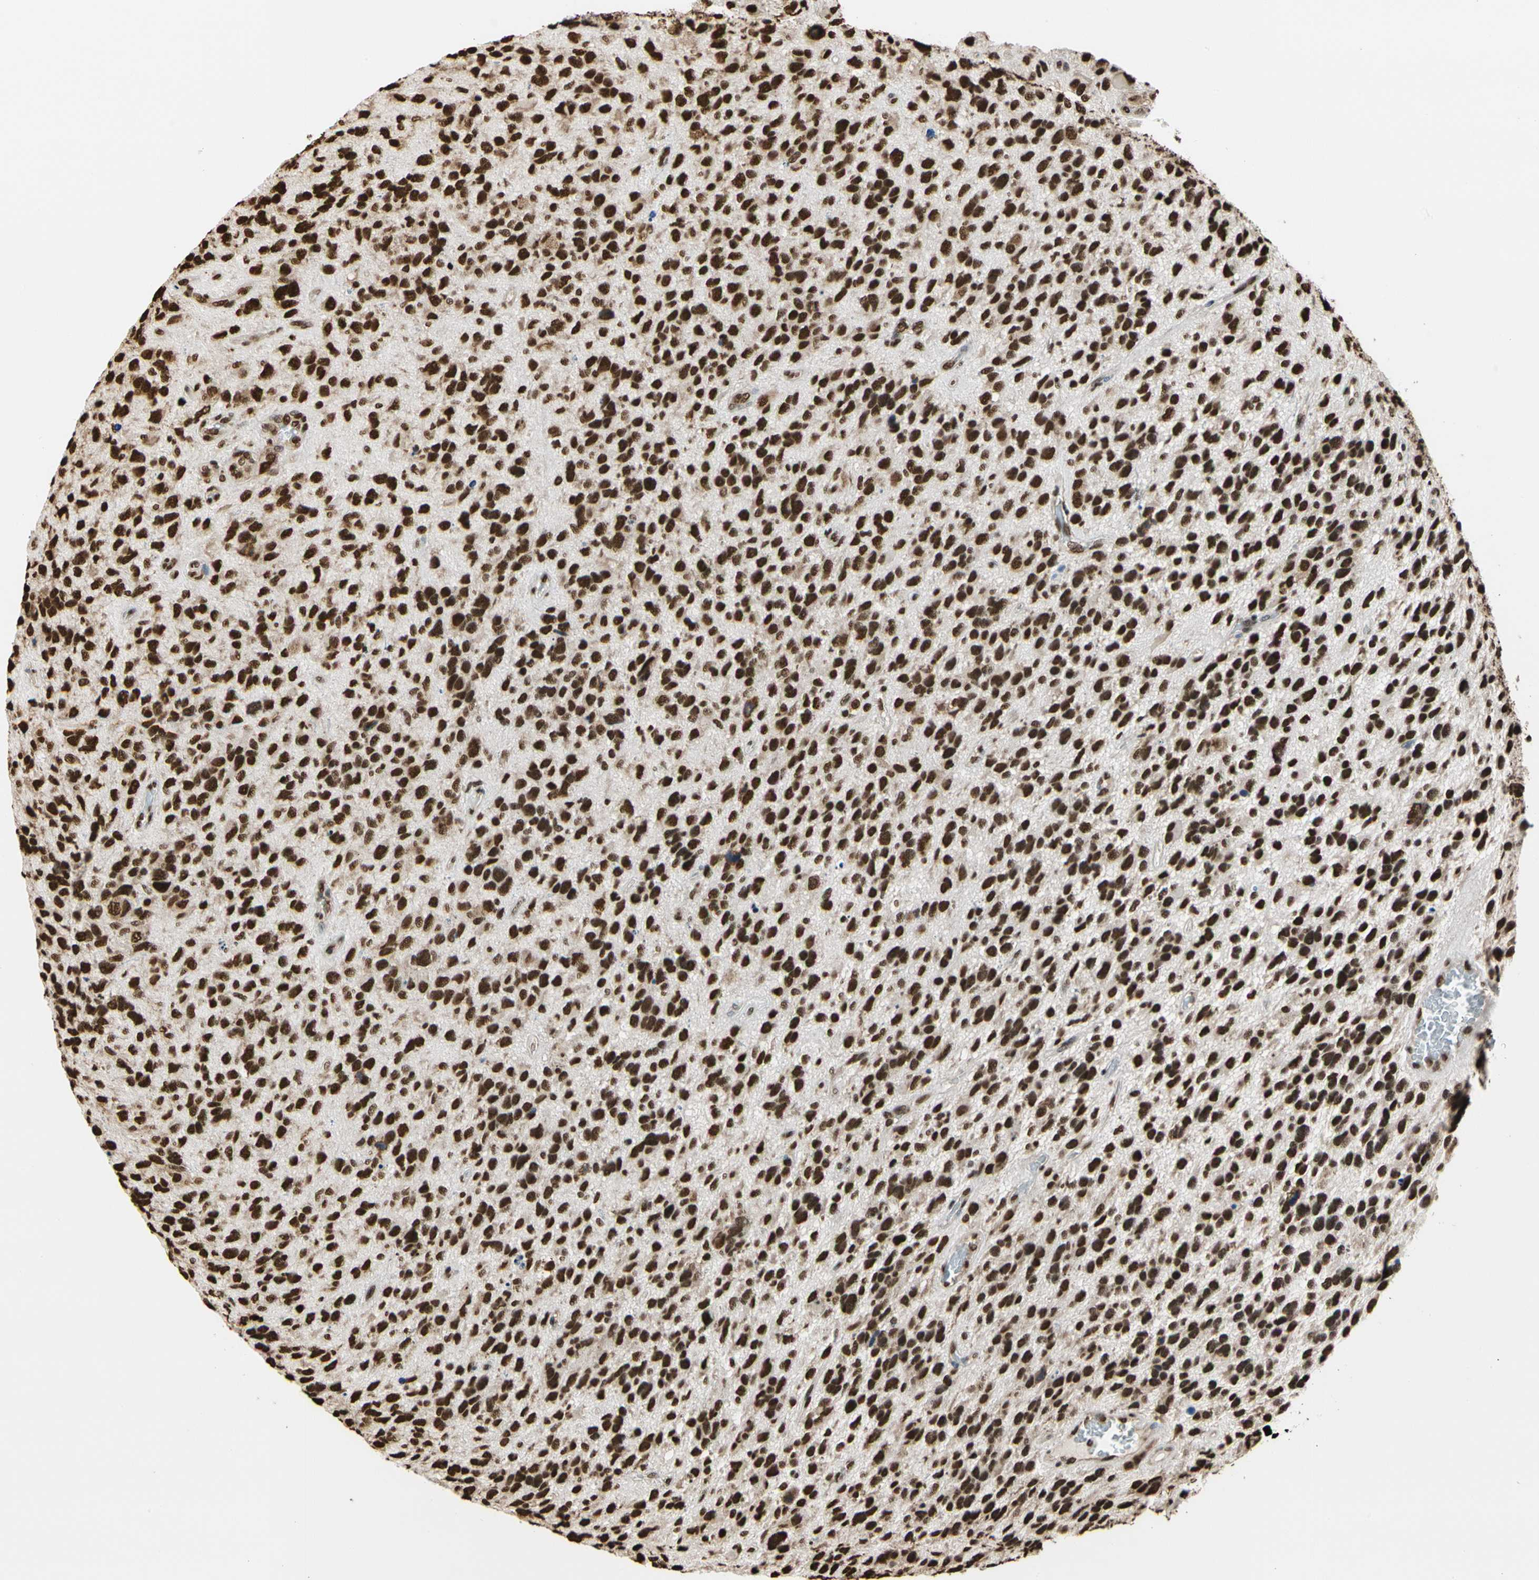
{"staining": {"intensity": "strong", "quantity": ">75%", "location": "cytoplasmic/membranous,nuclear"}, "tissue": "glioma", "cell_type": "Tumor cells", "image_type": "cancer", "snomed": [{"axis": "morphology", "description": "Glioma, malignant, High grade"}, {"axis": "topography", "description": "Cerebral cortex"}], "caption": "Immunohistochemistry (DAB) staining of human glioma reveals strong cytoplasmic/membranous and nuclear protein expression in approximately >75% of tumor cells.", "gene": "HNRNPK", "patient": {"sex": "male", "age": 76}}